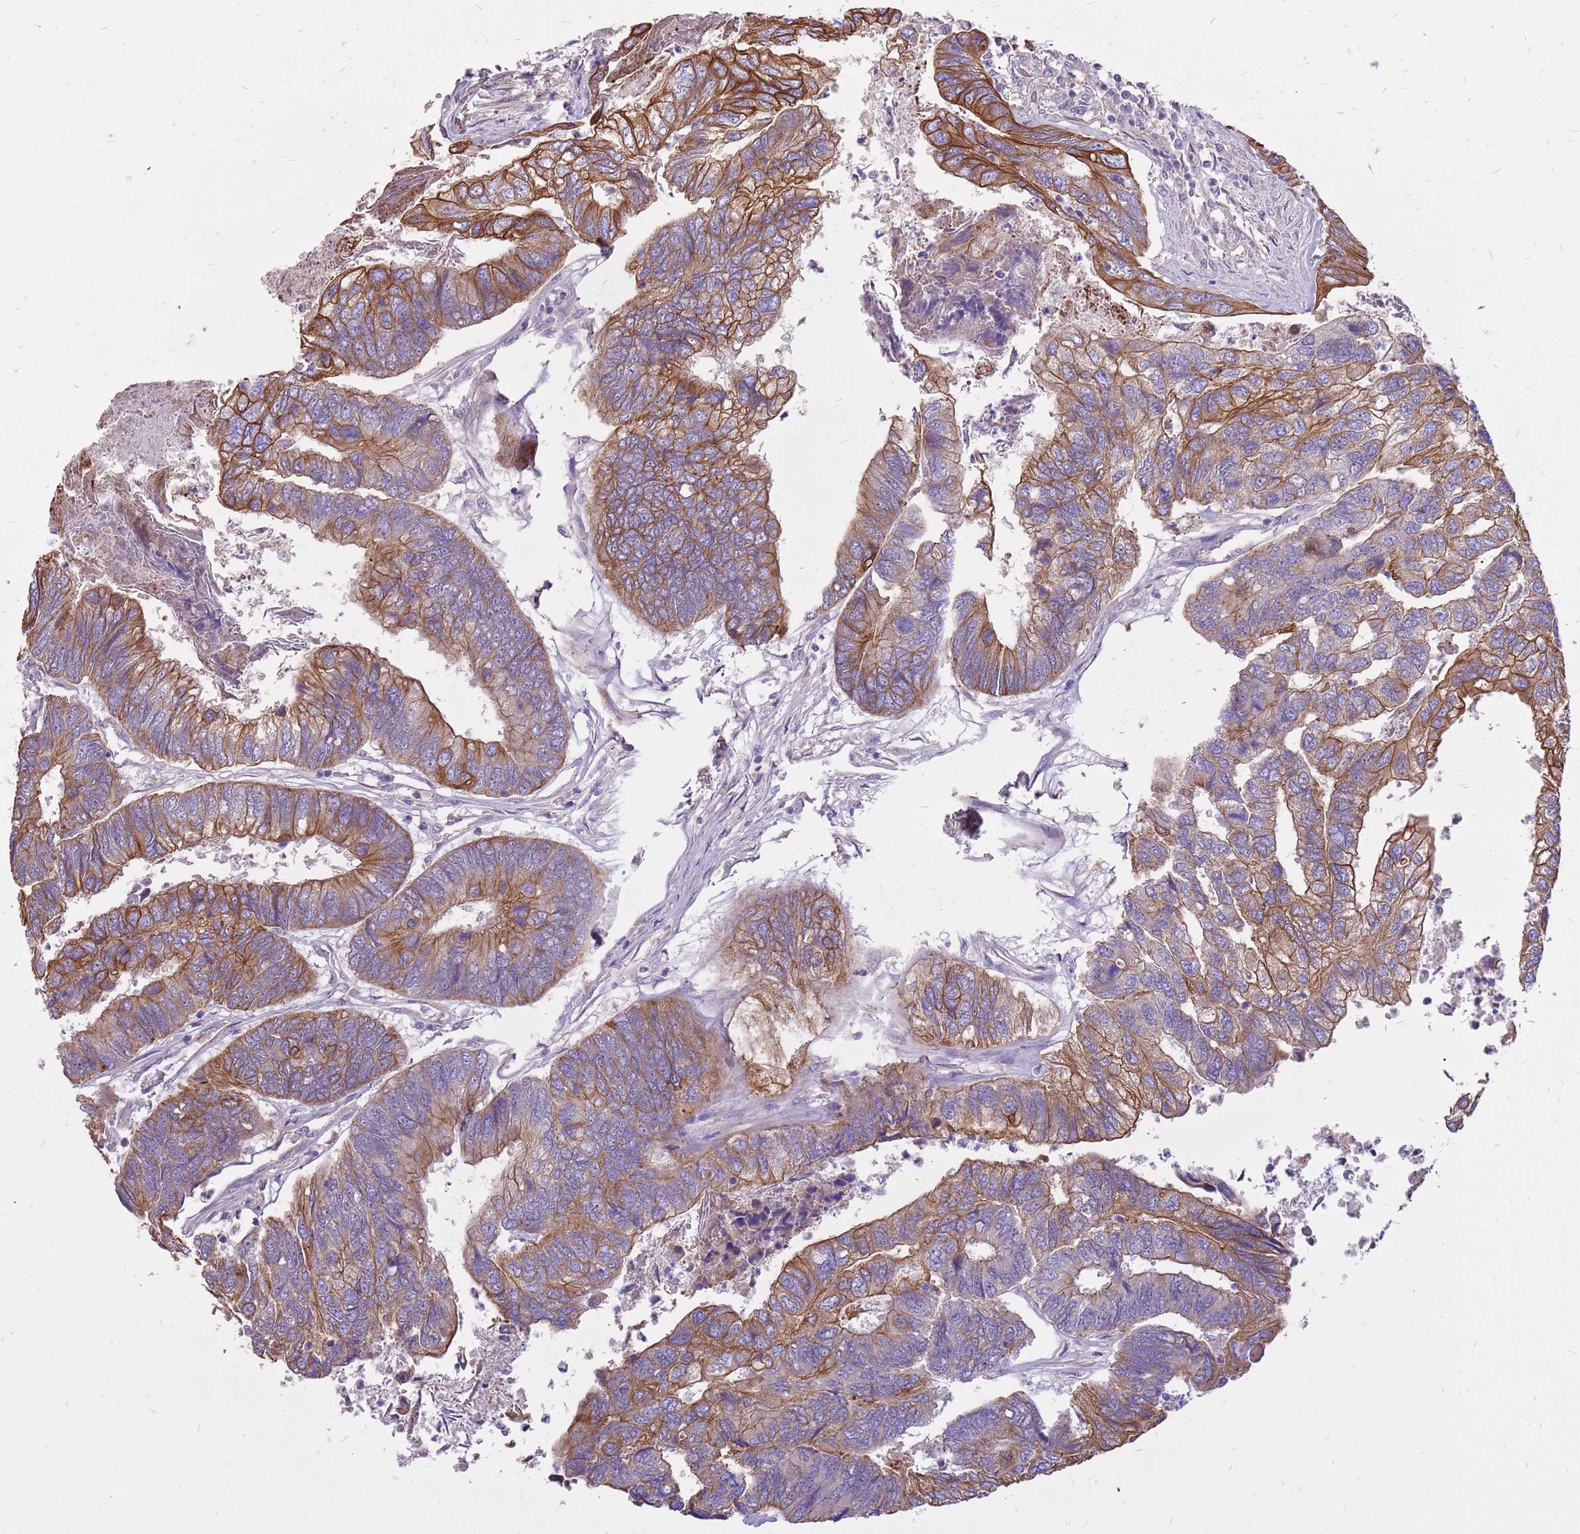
{"staining": {"intensity": "strong", "quantity": "25%-75%", "location": "cytoplasmic/membranous"}, "tissue": "colorectal cancer", "cell_type": "Tumor cells", "image_type": "cancer", "snomed": [{"axis": "morphology", "description": "Adenocarcinoma, NOS"}, {"axis": "topography", "description": "Colon"}], "caption": "Brown immunohistochemical staining in colorectal cancer shows strong cytoplasmic/membranous expression in approximately 25%-75% of tumor cells.", "gene": "WASHC4", "patient": {"sex": "female", "age": 67}}